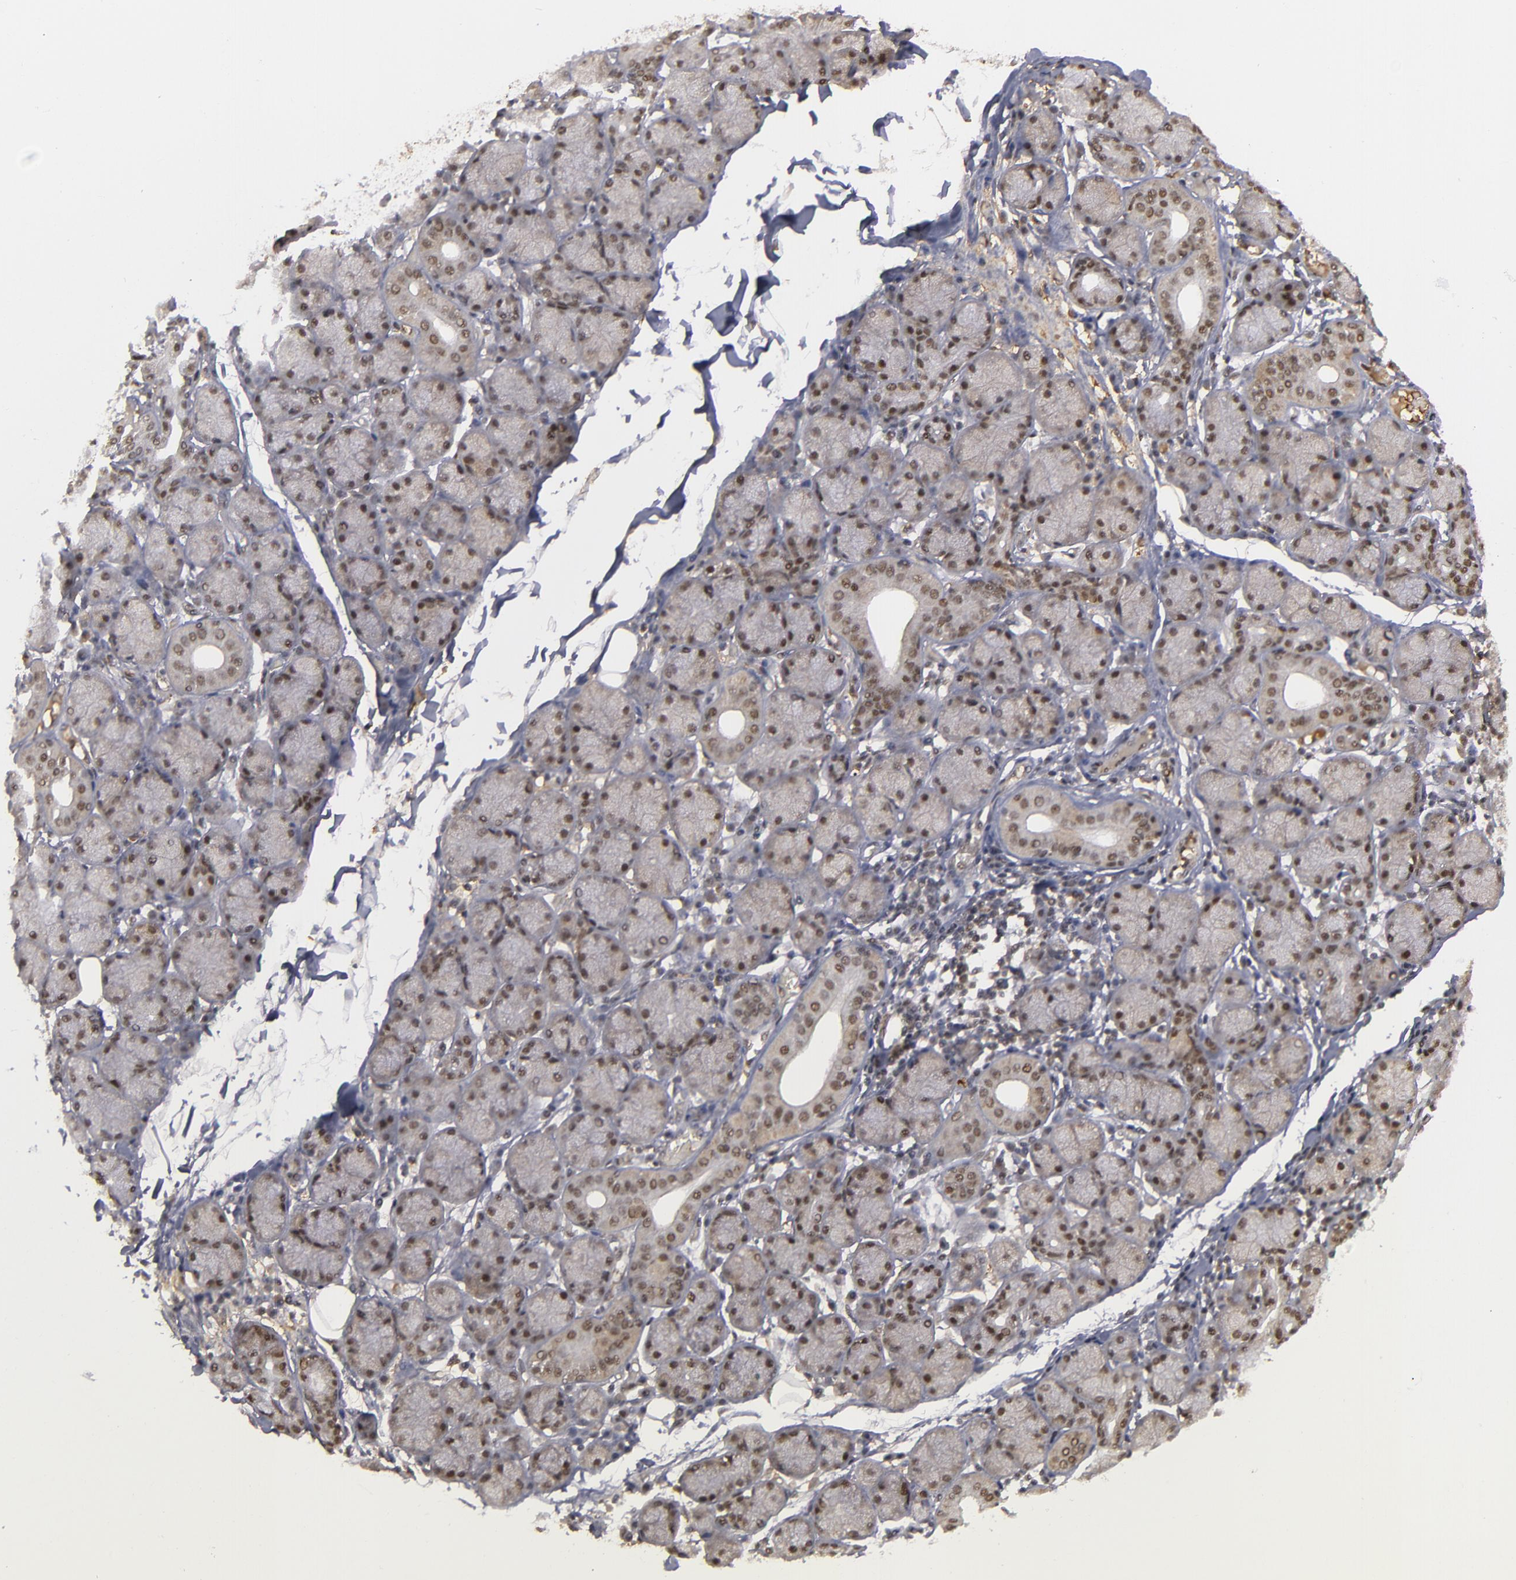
{"staining": {"intensity": "moderate", "quantity": ">75%", "location": "nuclear"}, "tissue": "salivary gland", "cell_type": "Glandular cells", "image_type": "normal", "snomed": [{"axis": "morphology", "description": "Normal tissue, NOS"}, {"axis": "topography", "description": "Salivary gland"}], "caption": "DAB immunohistochemical staining of normal salivary gland demonstrates moderate nuclear protein staining in about >75% of glandular cells.", "gene": "ZNF234", "patient": {"sex": "female", "age": 24}}